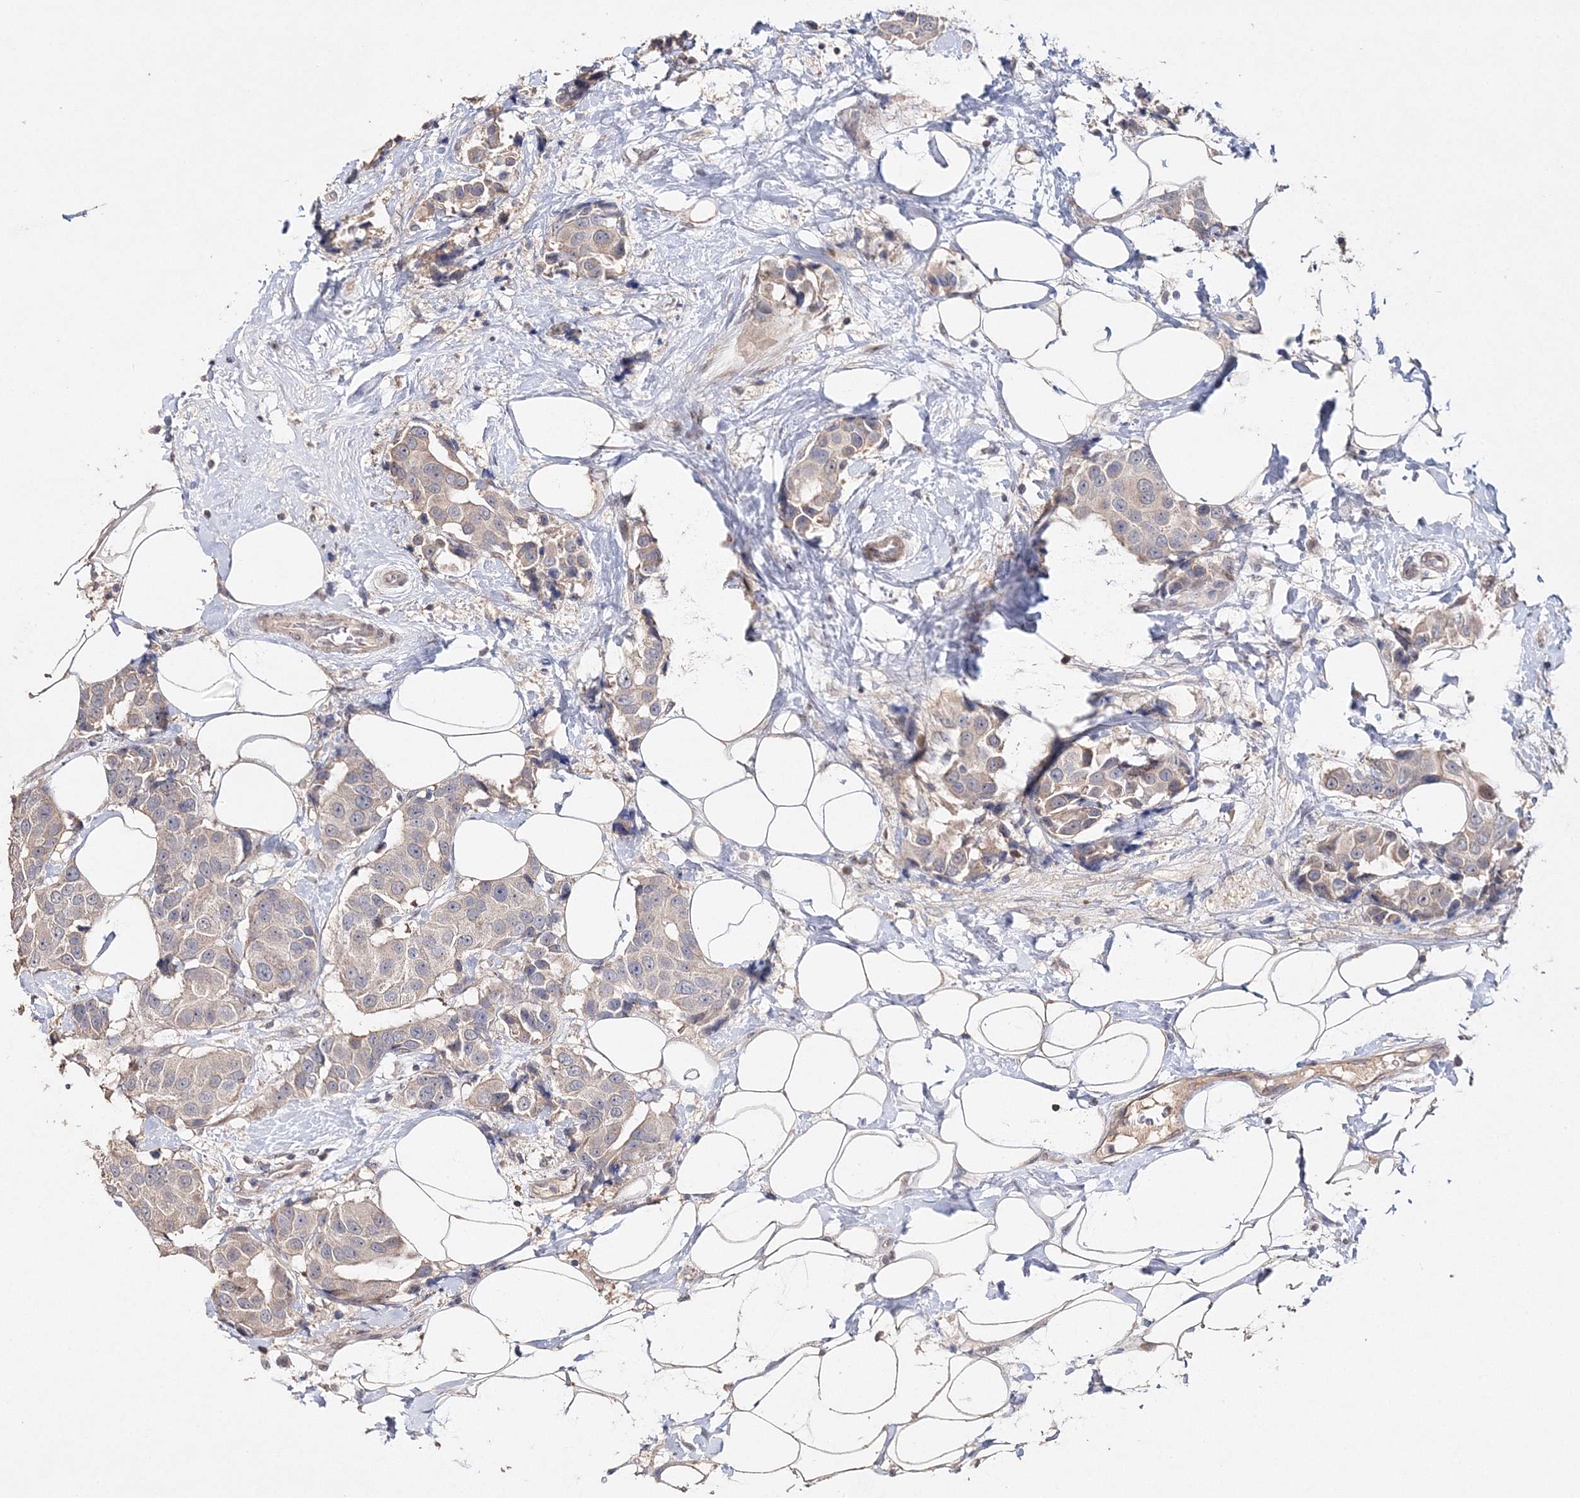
{"staining": {"intensity": "negative", "quantity": "none", "location": "none"}, "tissue": "breast cancer", "cell_type": "Tumor cells", "image_type": "cancer", "snomed": [{"axis": "morphology", "description": "Normal tissue, NOS"}, {"axis": "morphology", "description": "Duct carcinoma"}, {"axis": "topography", "description": "Breast"}], "caption": "Breast cancer was stained to show a protein in brown. There is no significant positivity in tumor cells.", "gene": "GJB5", "patient": {"sex": "female", "age": 39}}